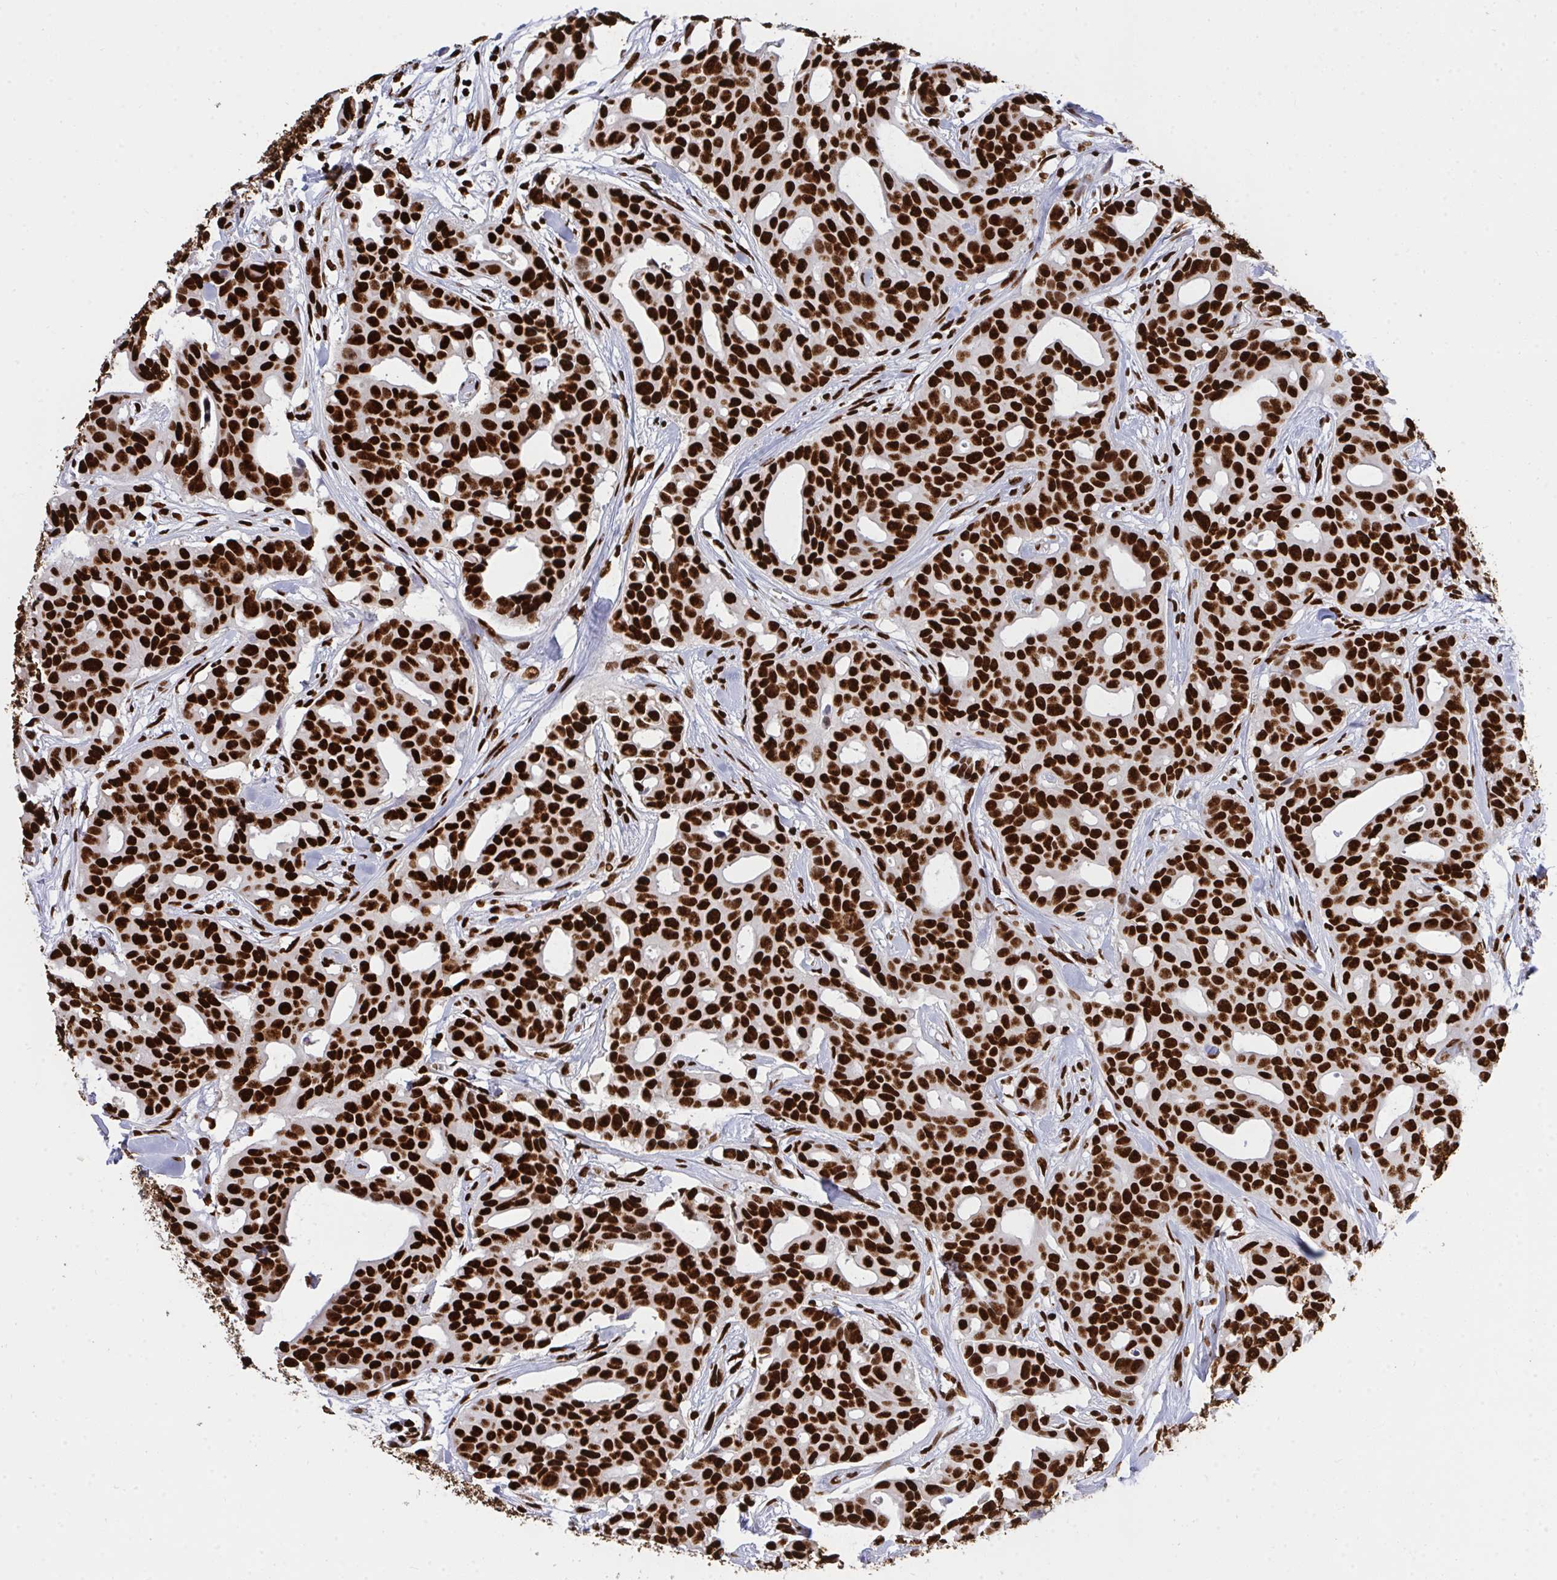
{"staining": {"intensity": "strong", "quantity": ">75%", "location": "nuclear"}, "tissue": "breast cancer", "cell_type": "Tumor cells", "image_type": "cancer", "snomed": [{"axis": "morphology", "description": "Duct carcinoma"}, {"axis": "topography", "description": "Breast"}], "caption": "About >75% of tumor cells in intraductal carcinoma (breast) reveal strong nuclear protein positivity as visualized by brown immunohistochemical staining.", "gene": "HNRNPL", "patient": {"sex": "female", "age": 54}}